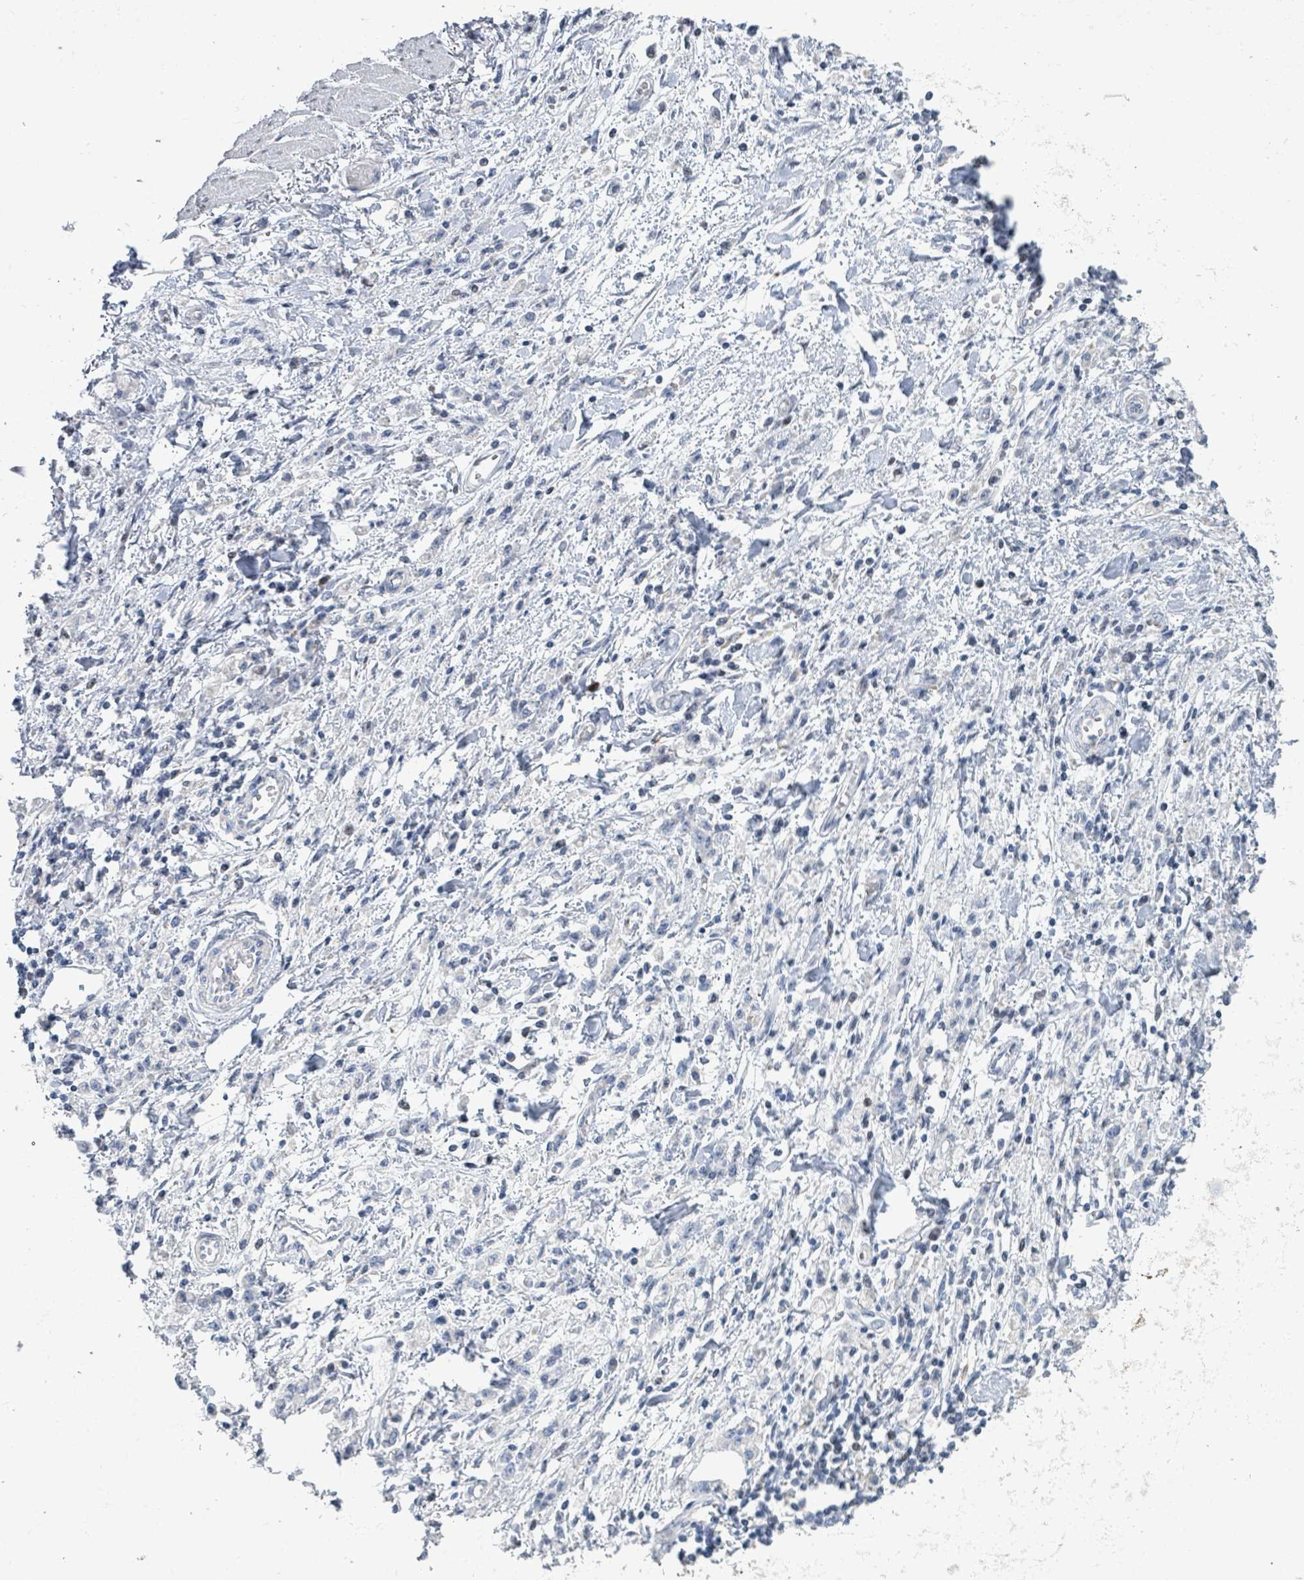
{"staining": {"intensity": "negative", "quantity": "none", "location": "none"}, "tissue": "stomach cancer", "cell_type": "Tumor cells", "image_type": "cancer", "snomed": [{"axis": "morphology", "description": "Adenocarcinoma, NOS"}, {"axis": "topography", "description": "Stomach"}], "caption": "Adenocarcinoma (stomach) was stained to show a protein in brown. There is no significant staining in tumor cells. Brightfield microscopy of immunohistochemistry stained with DAB (brown) and hematoxylin (blue), captured at high magnification.", "gene": "DGKZ", "patient": {"sex": "male", "age": 77}}